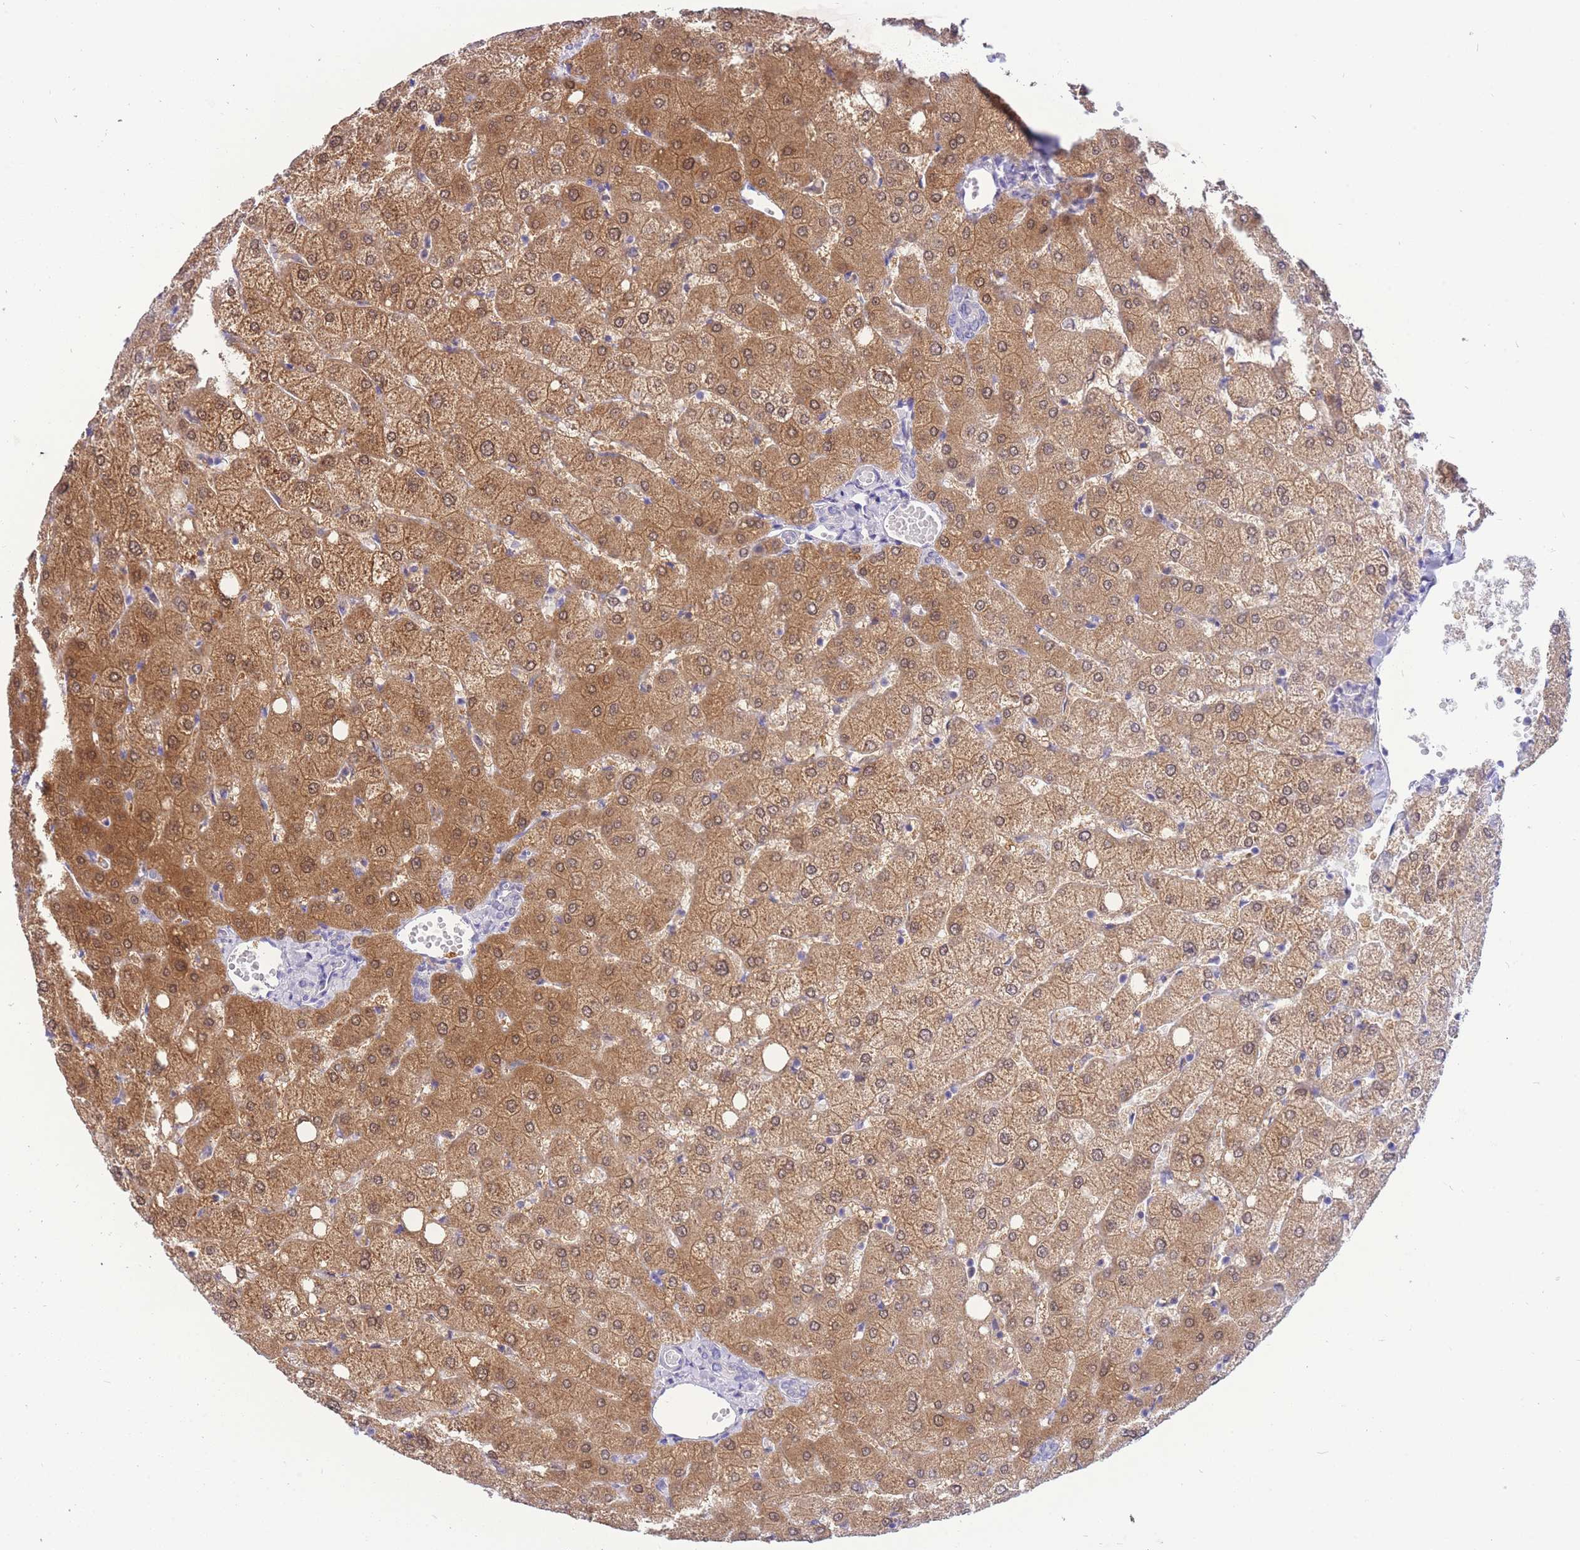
{"staining": {"intensity": "negative", "quantity": "none", "location": "none"}, "tissue": "liver", "cell_type": "Cholangiocytes", "image_type": "normal", "snomed": [{"axis": "morphology", "description": "Normal tissue, NOS"}, {"axis": "topography", "description": "Liver"}], "caption": "Immunohistochemical staining of normal human liver displays no significant positivity in cholangiocytes.", "gene": "SULT1A1", "patient": {"sex": "female", "age": 54}}